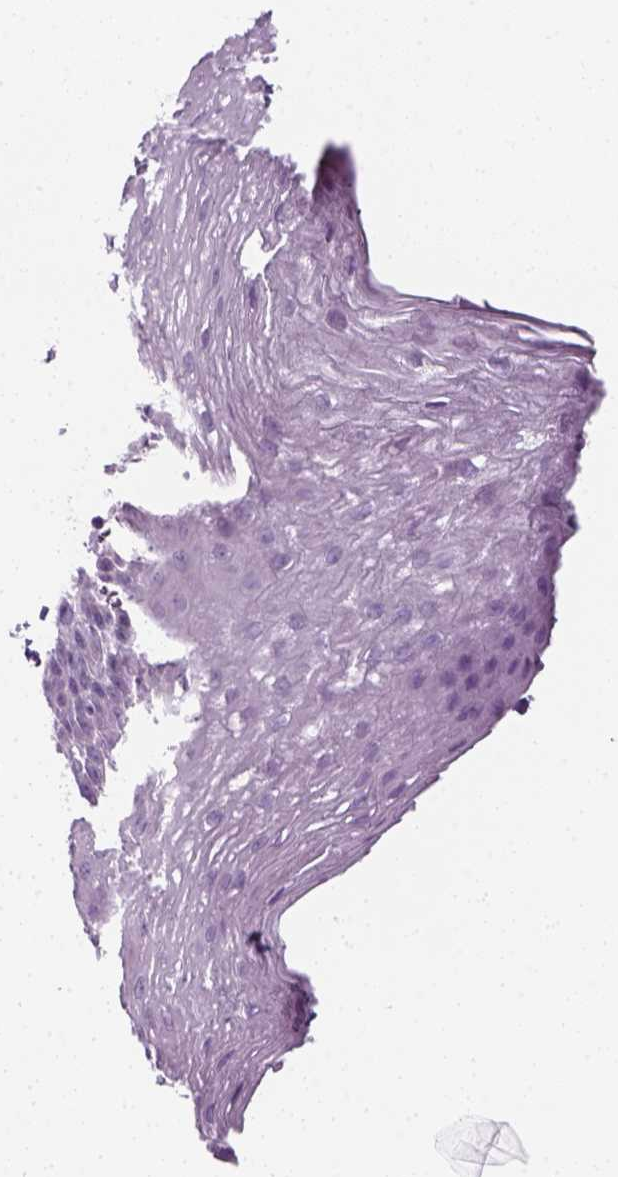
{"staining": {"intensity": "negative", "quantity": "none", "location": "none"}, "tissue": "esophagus", "cell_type": "Squamous epithelial cells", "image_type": "normal", "snomed": [{"axis": "morphology", "description": "Normal tissue, NOS"}, {"axis": "topography", "description": "Esophagus"}], "caption": "IHC micrograph of normal human esophagus stained for a protein (brown), which exhibits no expression in squamous epithelial cells. (DAB (3,3'-diaminobenzidine) immunohistochemistry (IHC), high magnification).", "gene": "SLC12A5", "patient": {"sex": "female", "age": 81}}